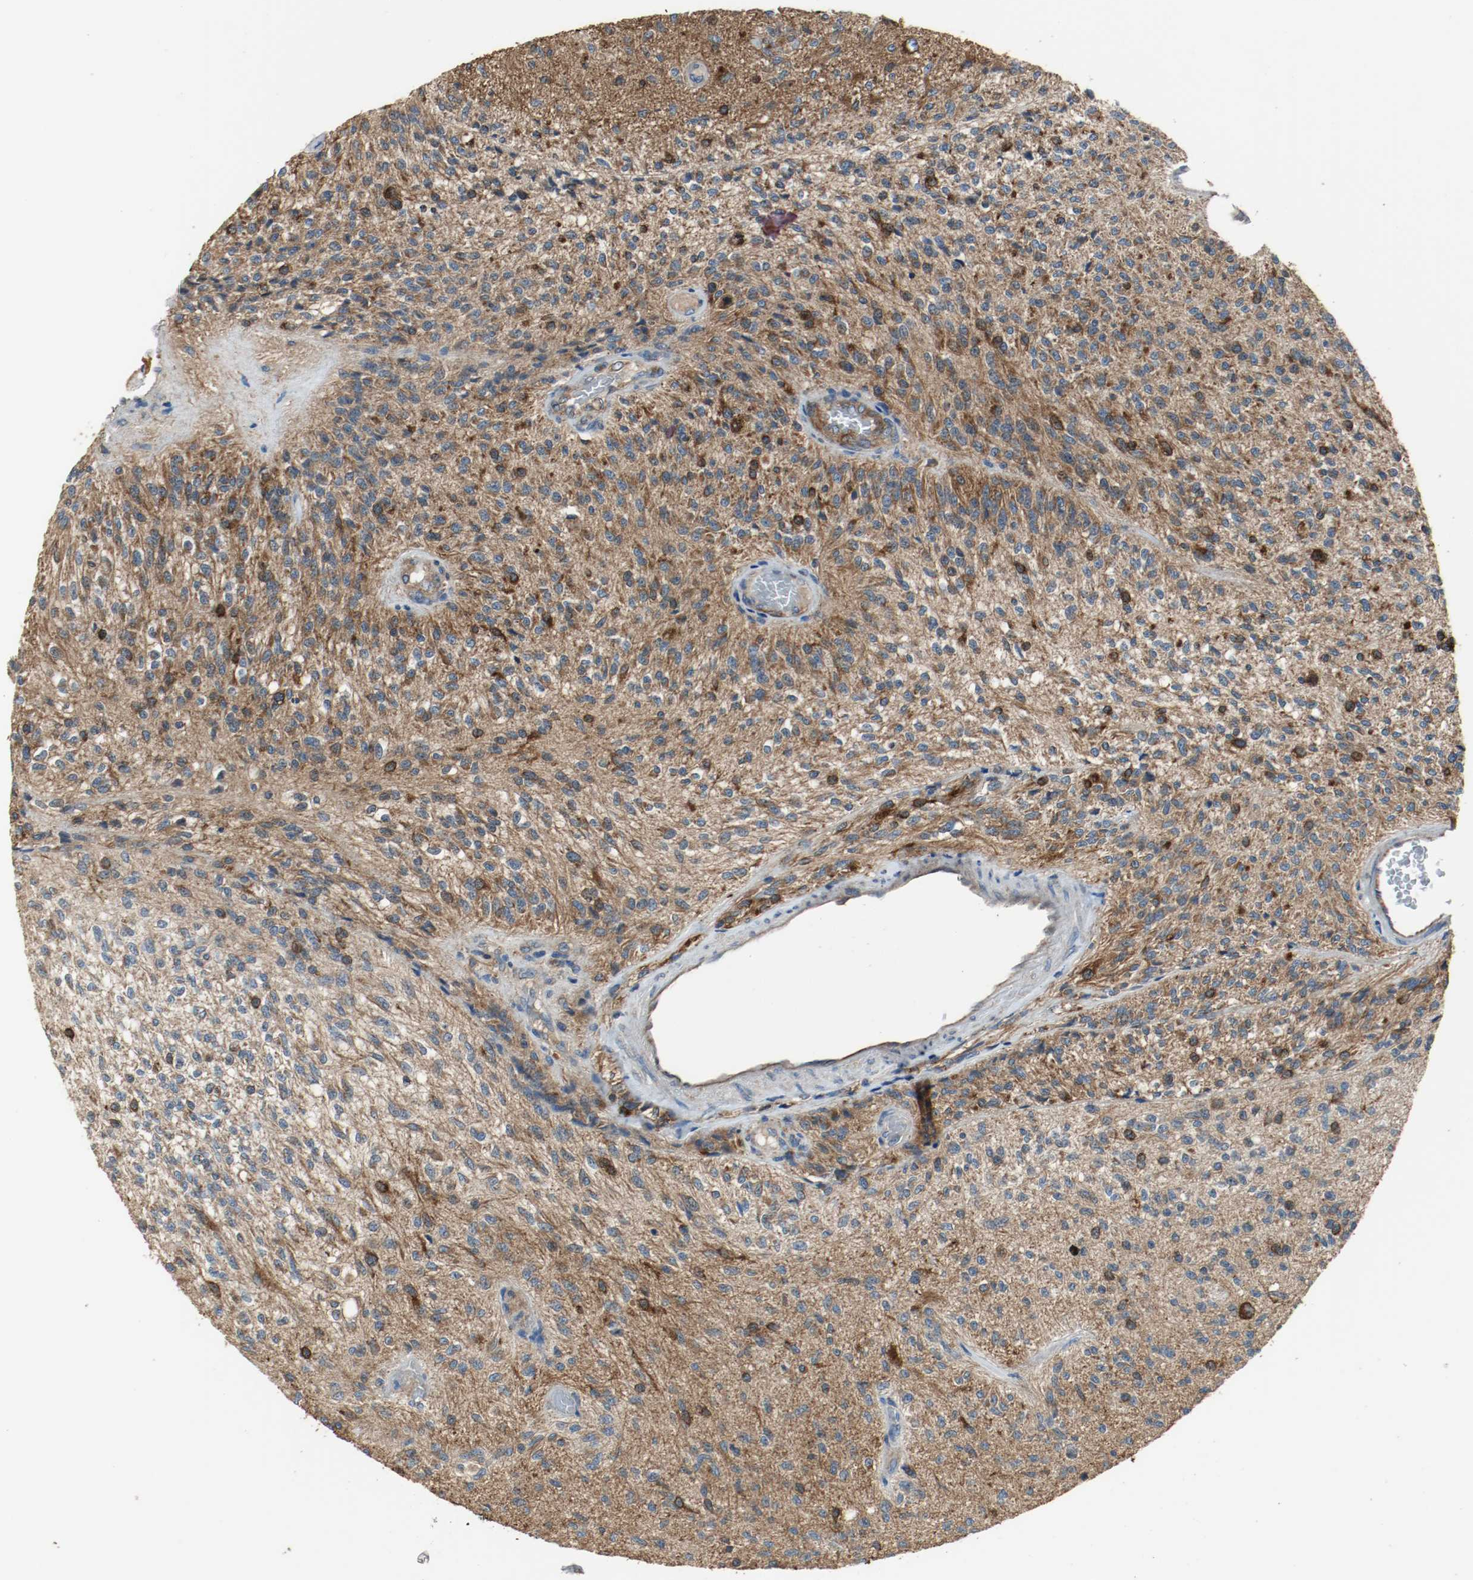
{"staining": {"intensity": "moderate", "quantity": ">75%", "location": "cytoplasmic/membranous"}, "tissue": "glioma", "cell_type": "Tumor cells", "image_type": "cancer", "snomed": [{"axis": "morphology", "description": "Normal tissue, NOS"}, {"axis": "morphology", "description": "Glioma, malignant, High grade"}, {"axis": "topography", "description": "Cerebral cortex"}], "caption": "High-power microscopy captured an immunohistochemistry (IHC) photomicrograph of high-grade glioma (malignant), revealing moderate cytoplasmic/membranous positivity in approximately >75% of tumor cells.", "gene": "TUBA3D", "patient": {"sex": "male", "age": 77}}